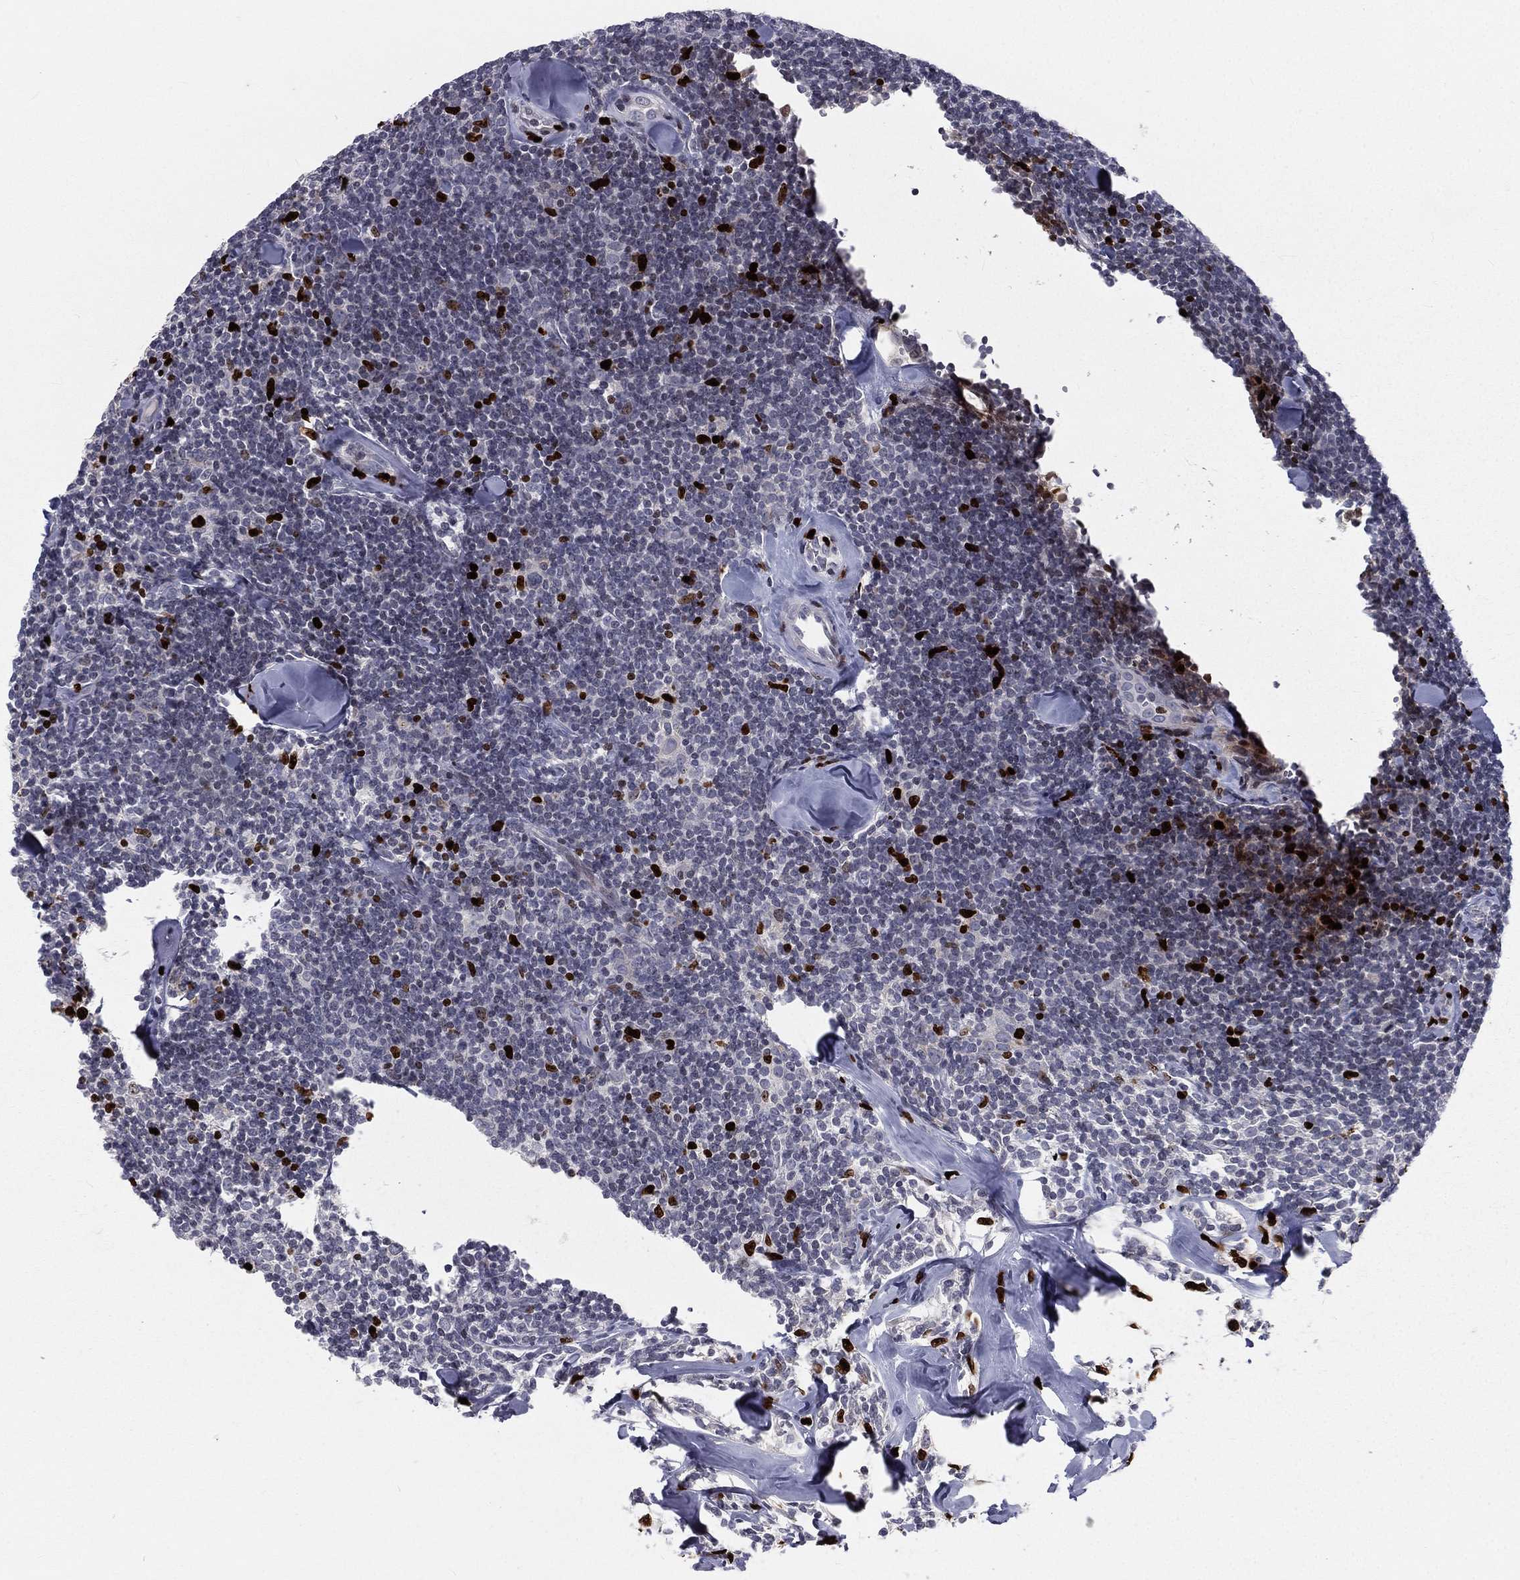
{"staining": {"intensity": "strong", "quantity": "<25%", "location": "nuclear"}, "tissue": "lymphoma", "cell_type": "Tumor cells", "image_type": "cancer", "snomed": [{"axis": "morphology", "description": "Malignant lymphoma, non-Hodgkin's type, Low grade"}, {"axis": "topography", "description": "Lymph node"}], "caption": "Immunohistochemical staining of human malignant lymphoma, non-Hodgkin's type (low-grade) demonstrates medium levels of strong nuclear protein staining in approximately <25% of tumor cells.", "gene": "MNDA", "patient": {"sex": "female", "age": 56}}